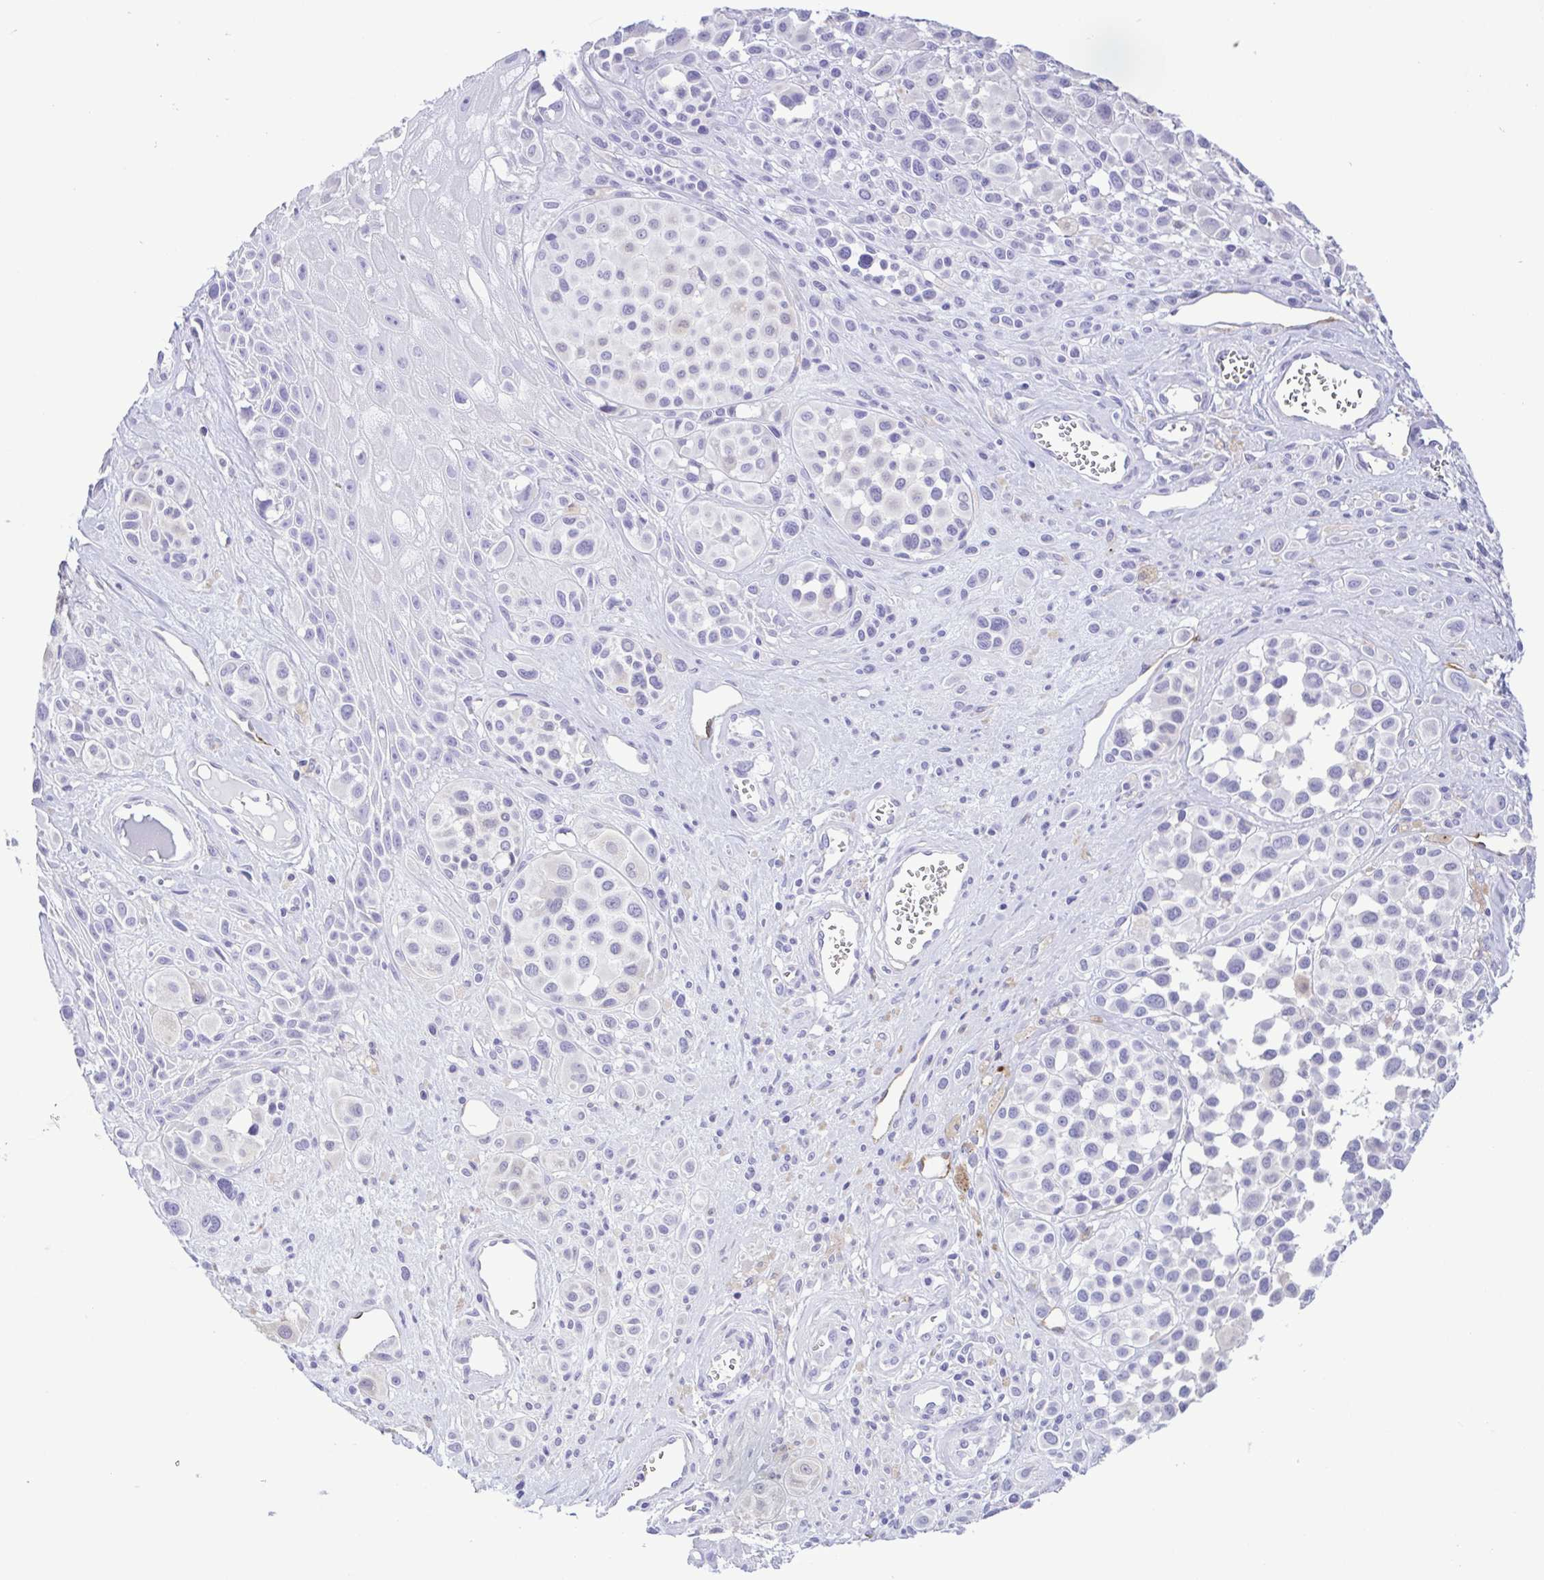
{"staining": {"intensity": "negative", "quantity": "none", "location": "none"}, "tissue": "melanoma", "cell_type": "Tumor cells", "image_type": "cancer", "snomed": [{"axis": "morphology", "description": "Malignant melanoma, NOS"}, {"axis": "topography", "description": "Skin"}], "caption": "This is an IHC photomicrograph of melanoma. There is no expression in tumor cells.", "gene": "GPR182", "patient": {"sex": "male", "age": 77}}